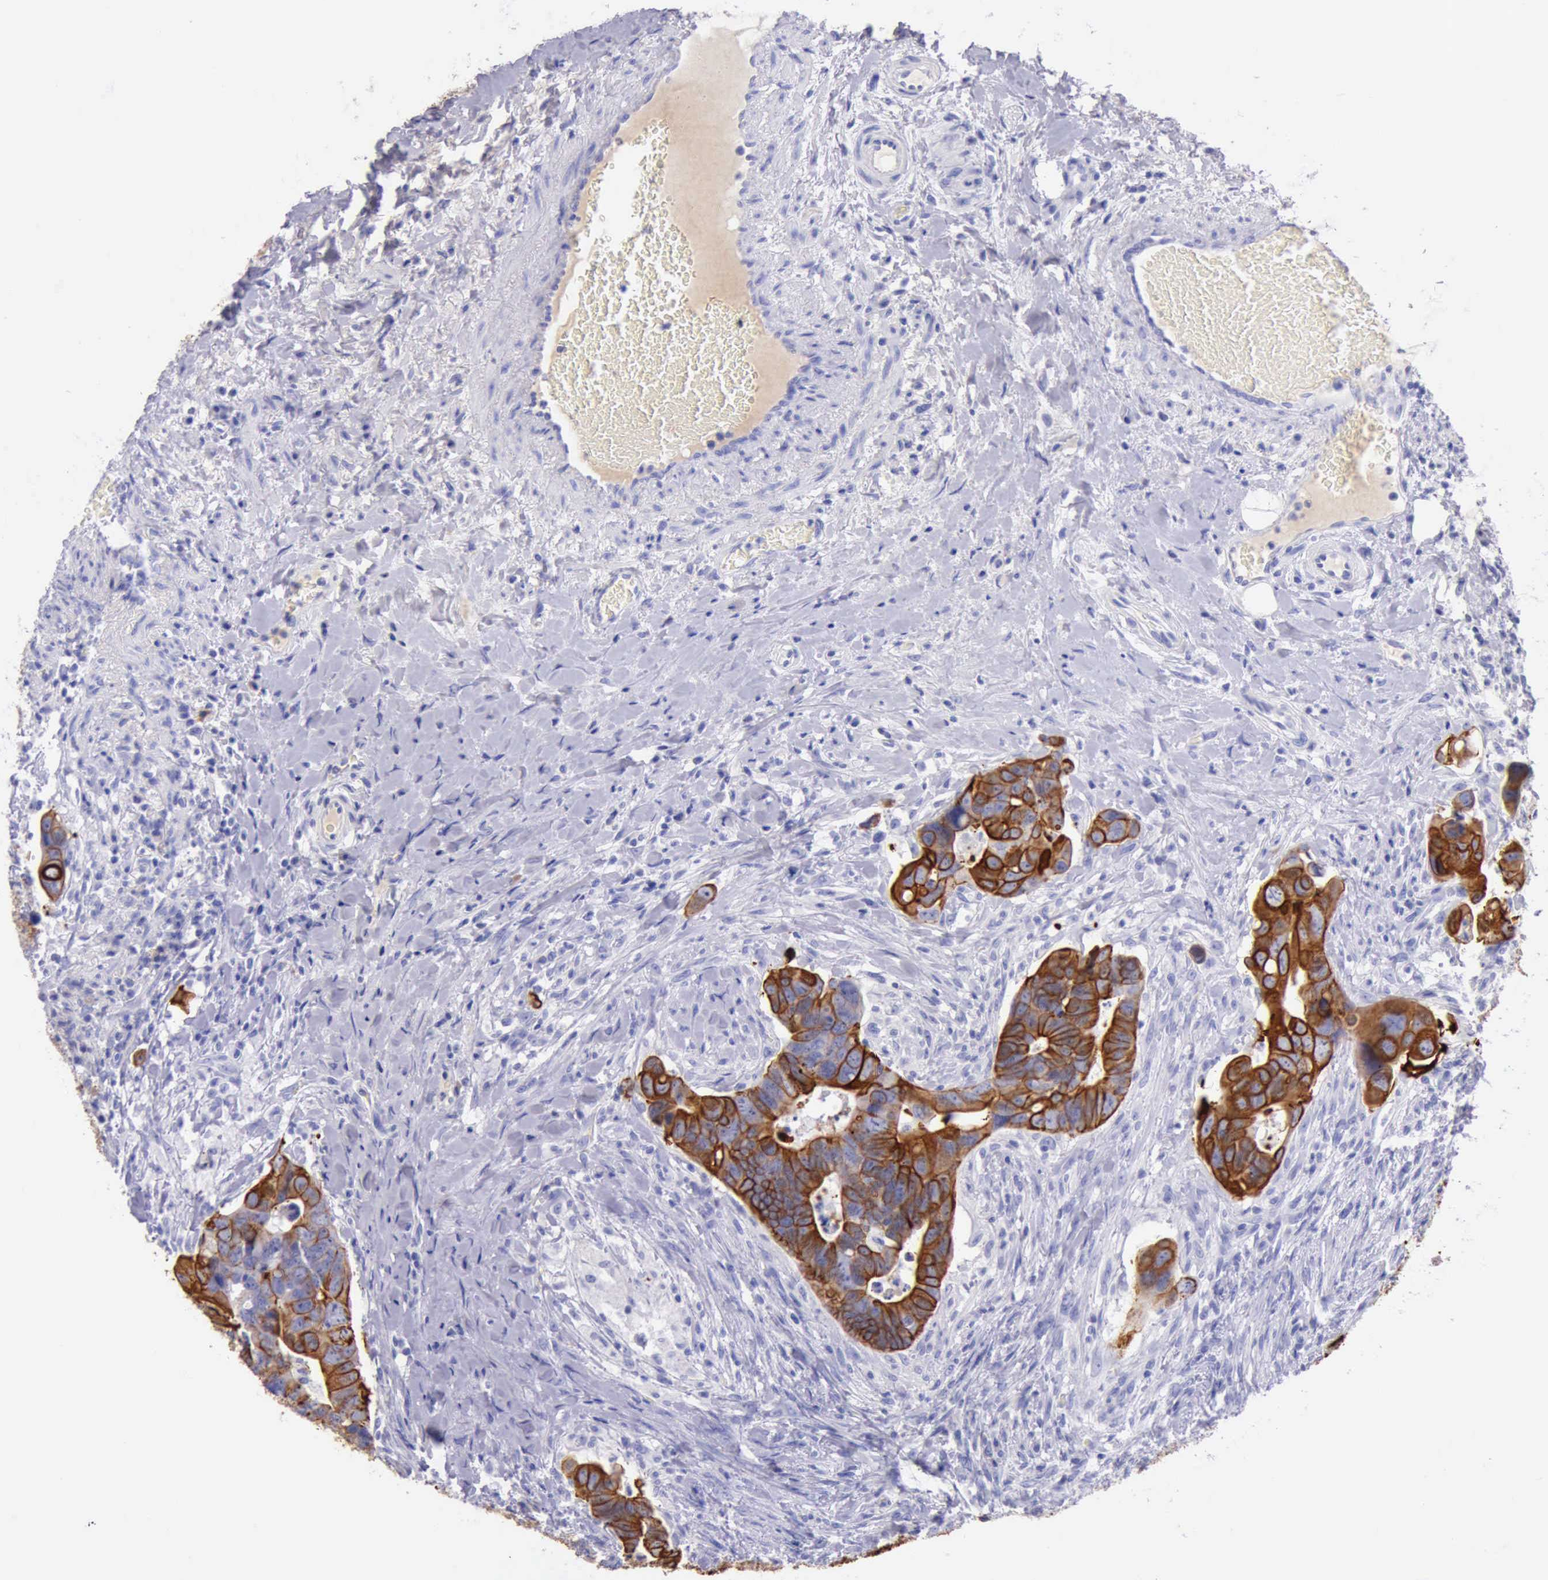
{"staining": {"intensity": "strong", "quantity": ">75%", "location": "cytoplasmic/membranous"}, "tissue": "colorectal cancer", "cell_type": "Tumor cells", "image_type": "cancer", "snomed": [{"axis": "morphology", "description": "Adenocarcinoma, NOS"}, {"axis": "topography", "description": "Rectum"}], "caption": "Brown immunohistochemical staining in human adenocarcinoma (colorectal) displays strong cytoplasmic/membranous positivity in approximately >75% of tumor cells. (DAB IHC with brightfield microscopy, high magnification).", "gene": "KRT8", "patient": {"sex": "male", "age": 53}}